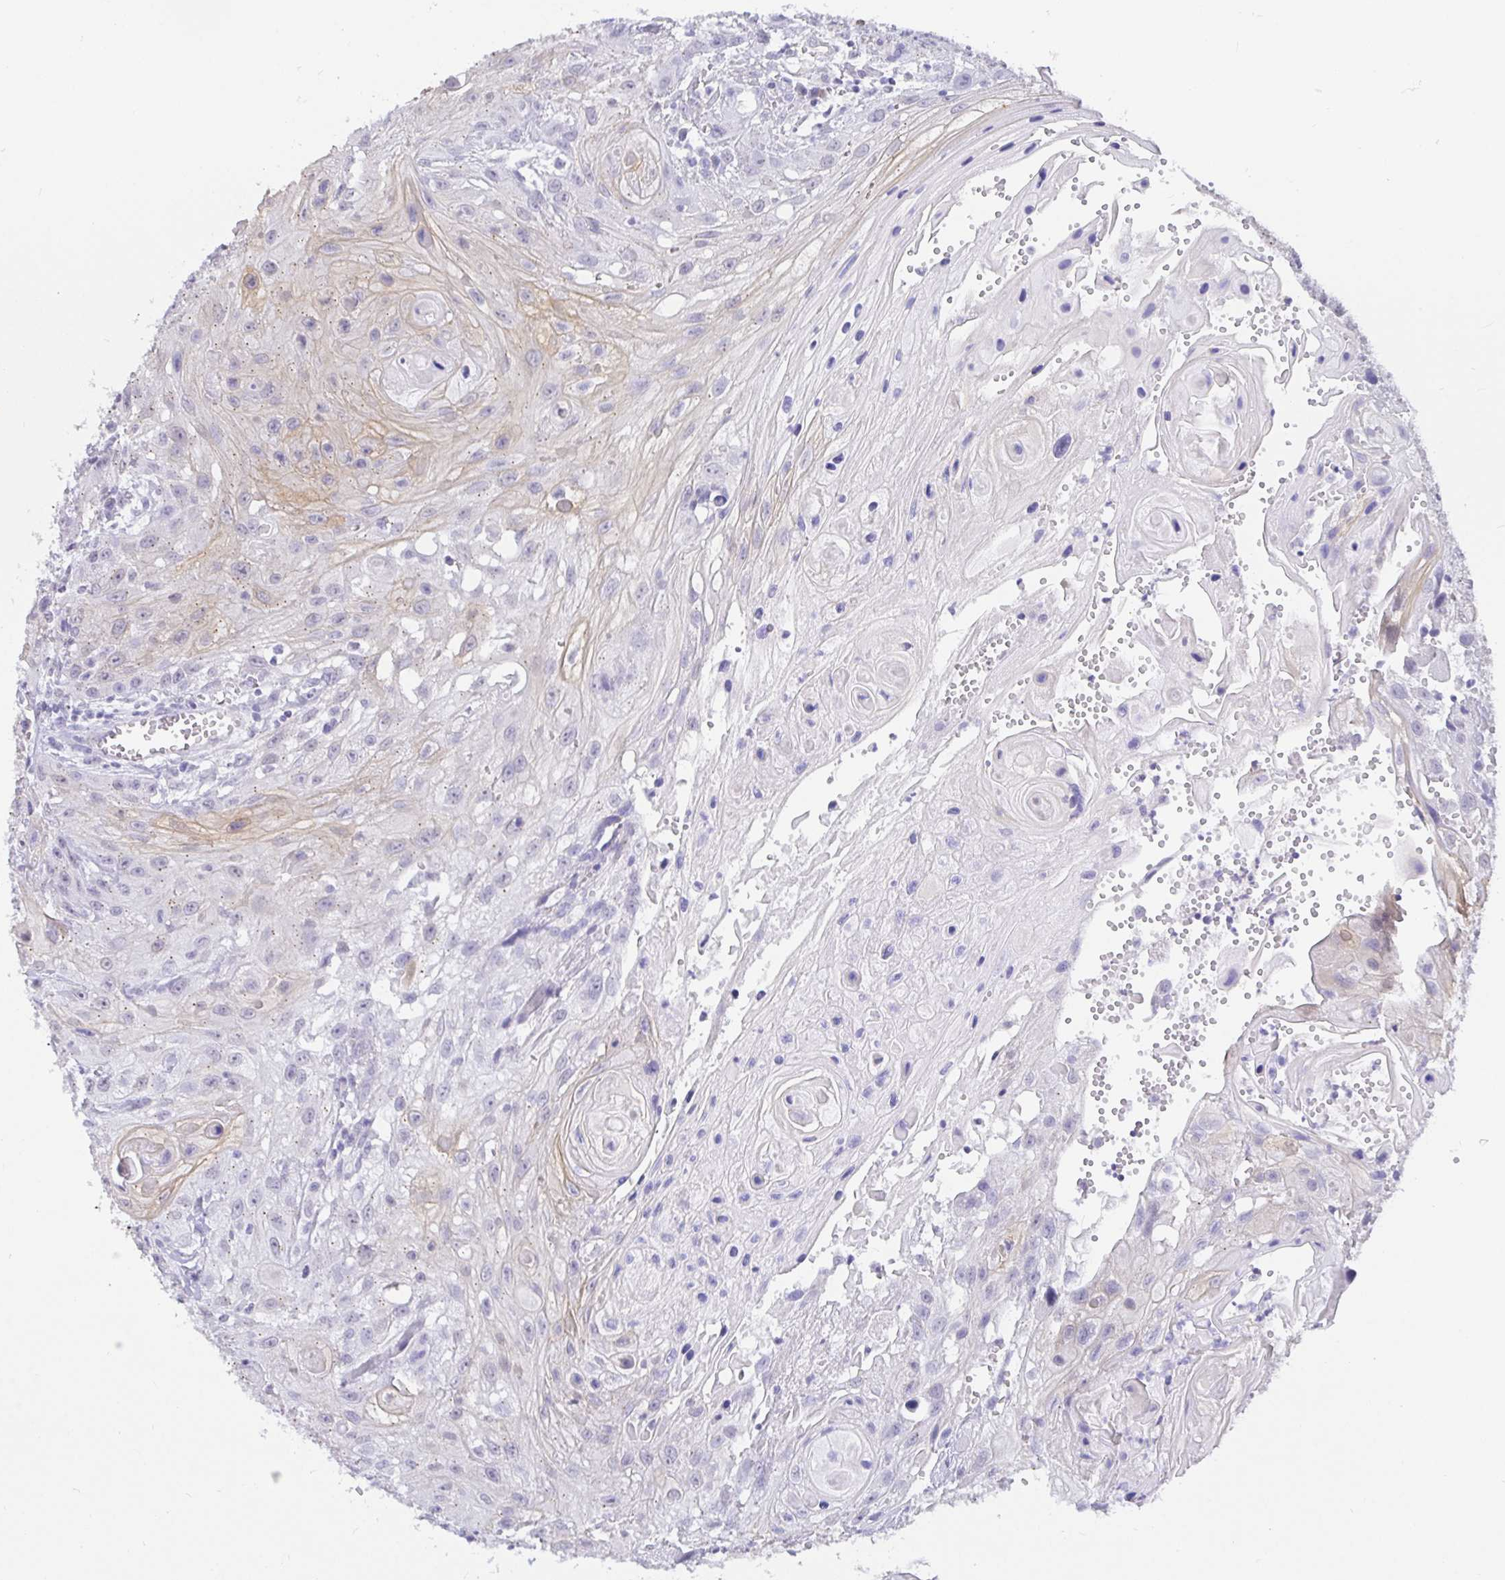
{"staining": {"intensity": "weak", "quantity": "<25%", "location": "cytoplasmic/membranous"}, "tissue": "head and neck cancer", "cell_type": "Tumor cells", "image_type": "cancer", "snomed": [{"axis": "morphology", "description": "Squamous cell carcinoma, NOS"}, {"axis": "topography", "description": "Oral tissue"}, {"axis": "topography", "description": "Head-Neck"}], "caption": "Micrograph shows no significant protein expression in tumor cells of head and neck cancer.", "gene": "EZHIP", "patient": {"sex": "male", "age": 58}}